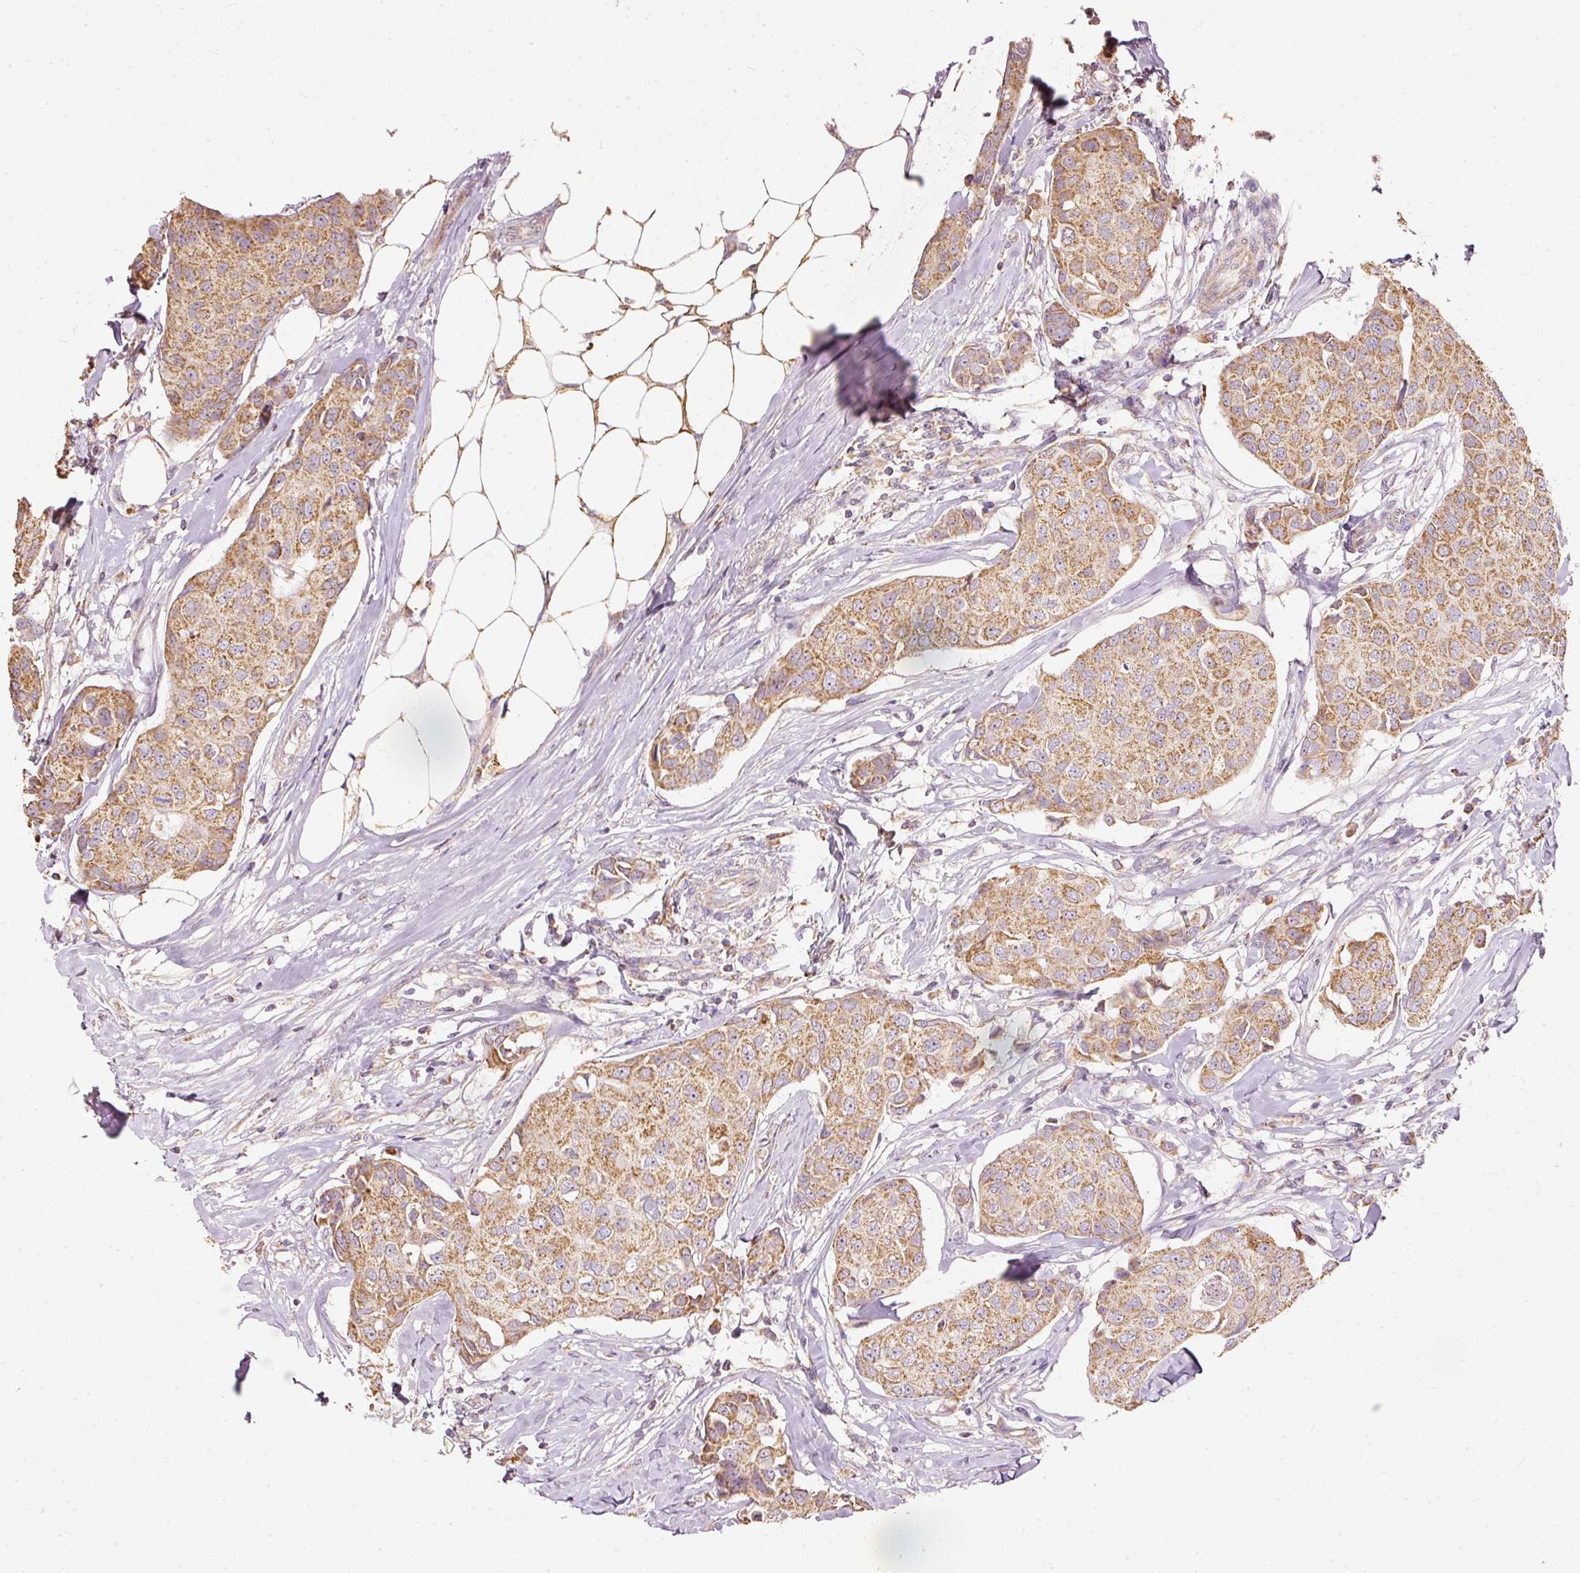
{"staining": {"intensity": "moderate", "quantity": ">75%", "location": "cytoplasmic/membranous"}, "tissue": "breast cancer", "cell_type": "Tumor cells", "image_type": "cancer", "snomed": [{"axis": "morphology", "description": "Duct carcinoma"}, {"axis": "topography", "description": "Breast"}], "caption": "The histopathology image shows a brown stain indicating the presence of a protein in the cytoplasmic/membranous of tumor cells in breast cancer (invasive ductal carcinoma).", "gene": "PSENEN", "patient": {"sex": "female", "age": 80}}